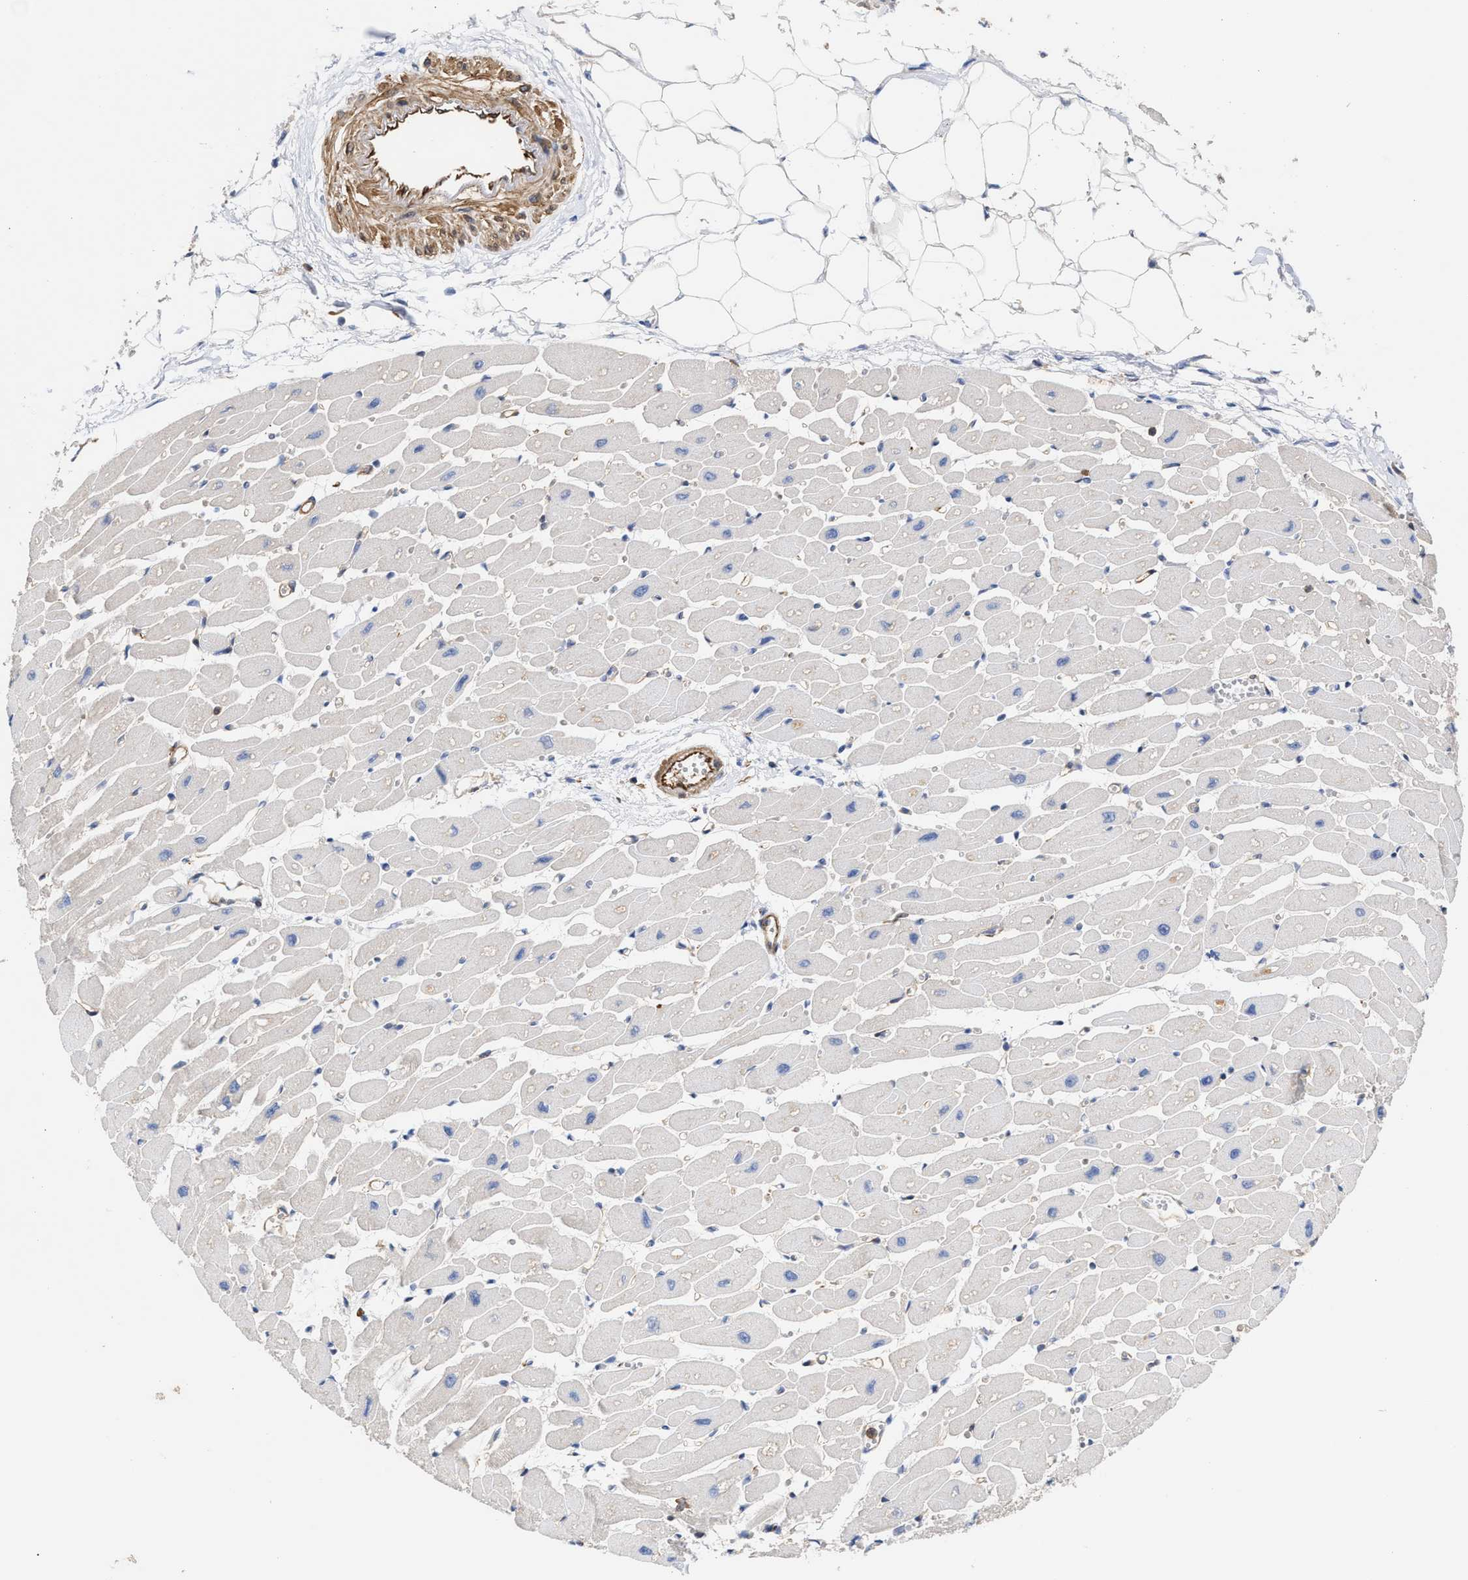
{"staining": {"intensity": "weak", "quantity": "<25%", "location": "cytoplasmic/membranous"}, "tissue": "heart muscle", "cell_type": "Cardiomyocytes", "image_type": "normal", "snomed": [{"axis": "morphology", "description": "Normal tissue, NOS"}, {"axis": "topography", "description": "Heart"}], "caption": "Cardiomyocytes are negative for protein expression in benign human heart muscle. The staining was performed using DAB to visualize the protein expression in brown, while the nuclei were stained in blue with hematoxylin (Magnification: 20x).", "gene": "HS3ST5", "patient": {"sex": "female", "age": 54}}